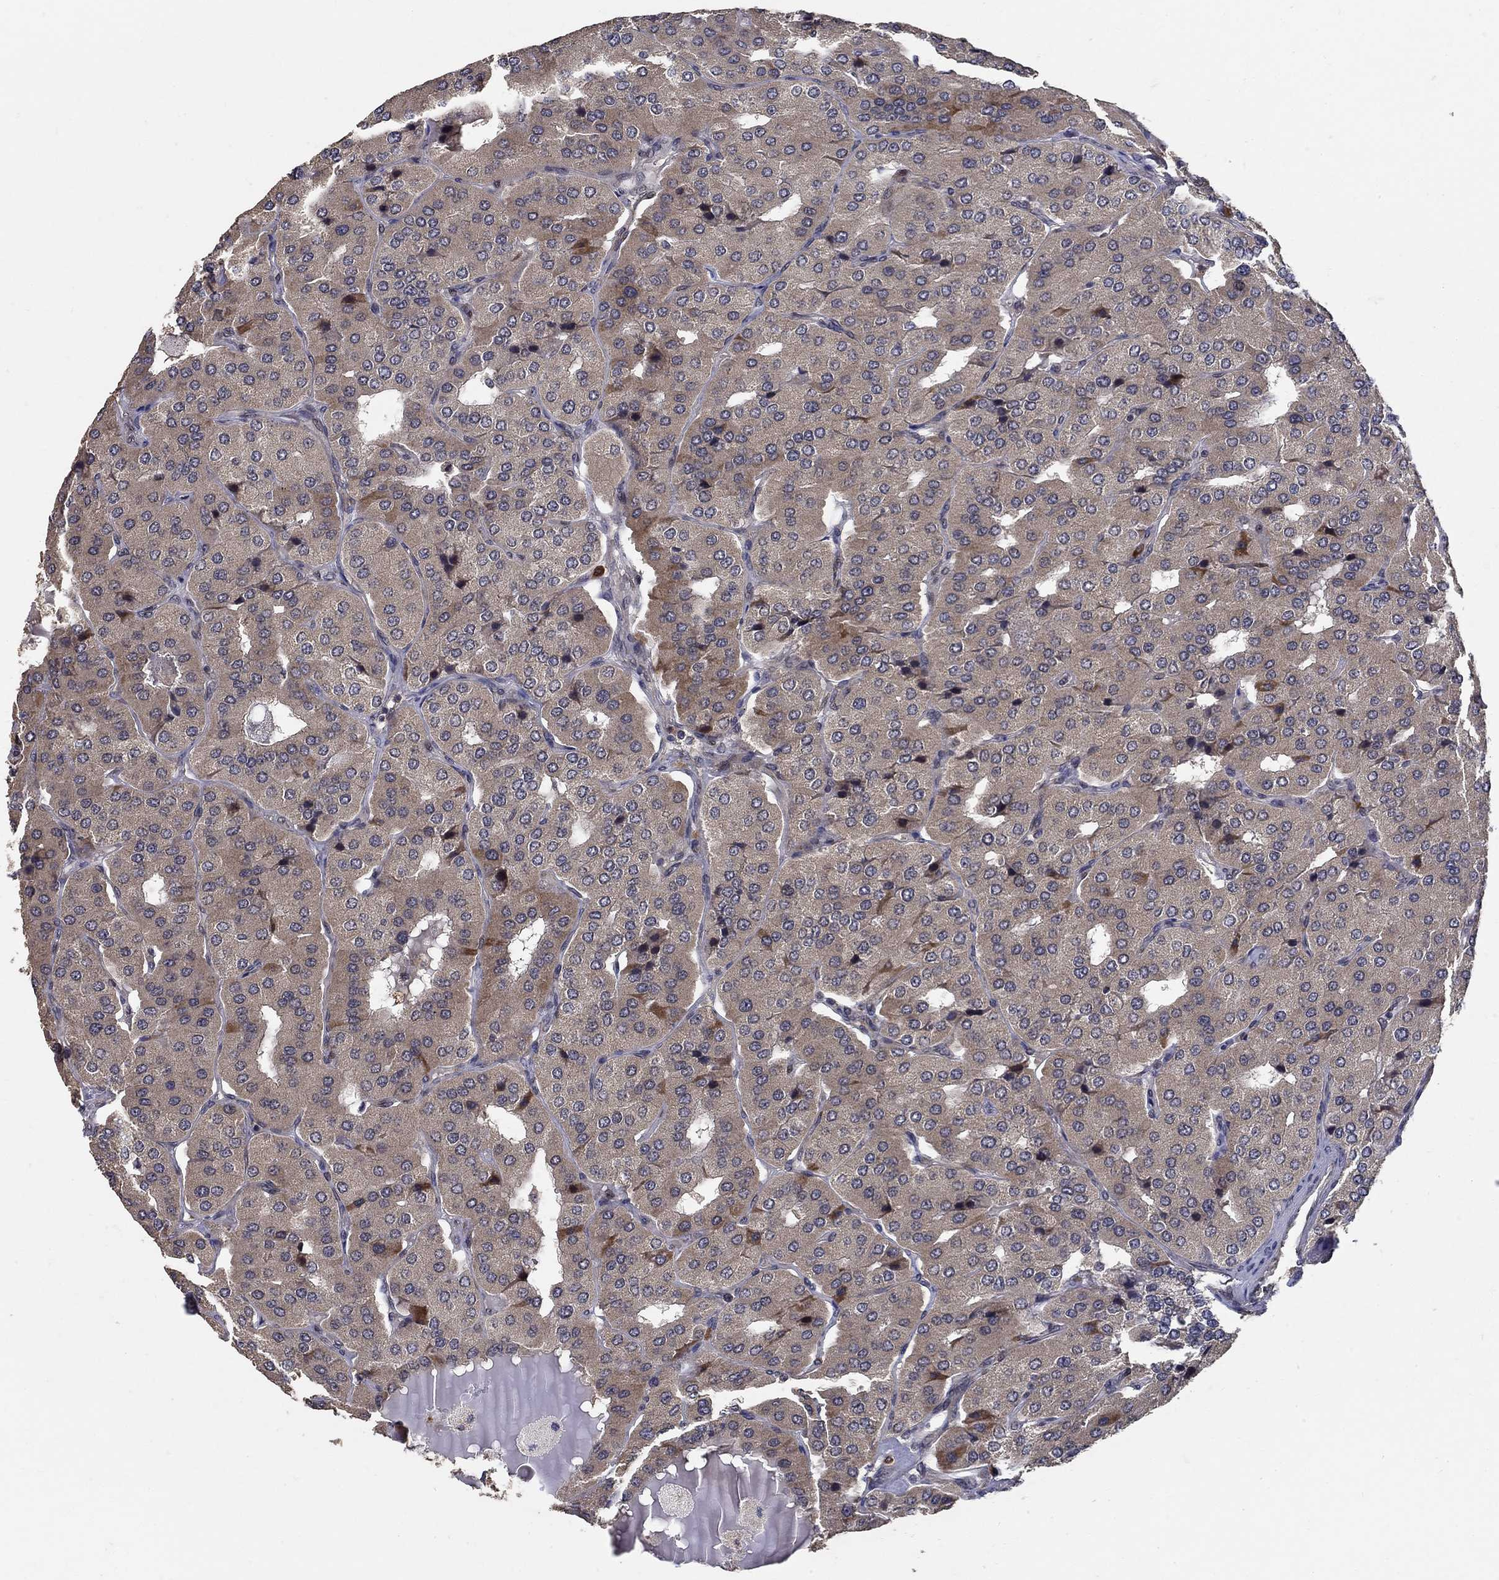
{"staining": {"intensity": "weak", "quantity": "<25%", "location": "cytoplasmic/membranous"}, "tissue": "parathyroid gland", "cell_type": "Glandular cells", "image_type": "normal", "snomed": [{"axis": "morphology", "description": "Normal tissue, NOS"}, {"axis": "morphology", "description": "Adenoma, NOS"}, {"axis": "topography", "description": "Parathyroid gland"}], "caption": "DAB (3,3'-diaminobenzidine) immunohistochemical staining of unremarkable parathyroid gland shows no significant positivity in glandular cells.", "gene": "ZNF594", "patient": {"sex": "female", "age": 86}}